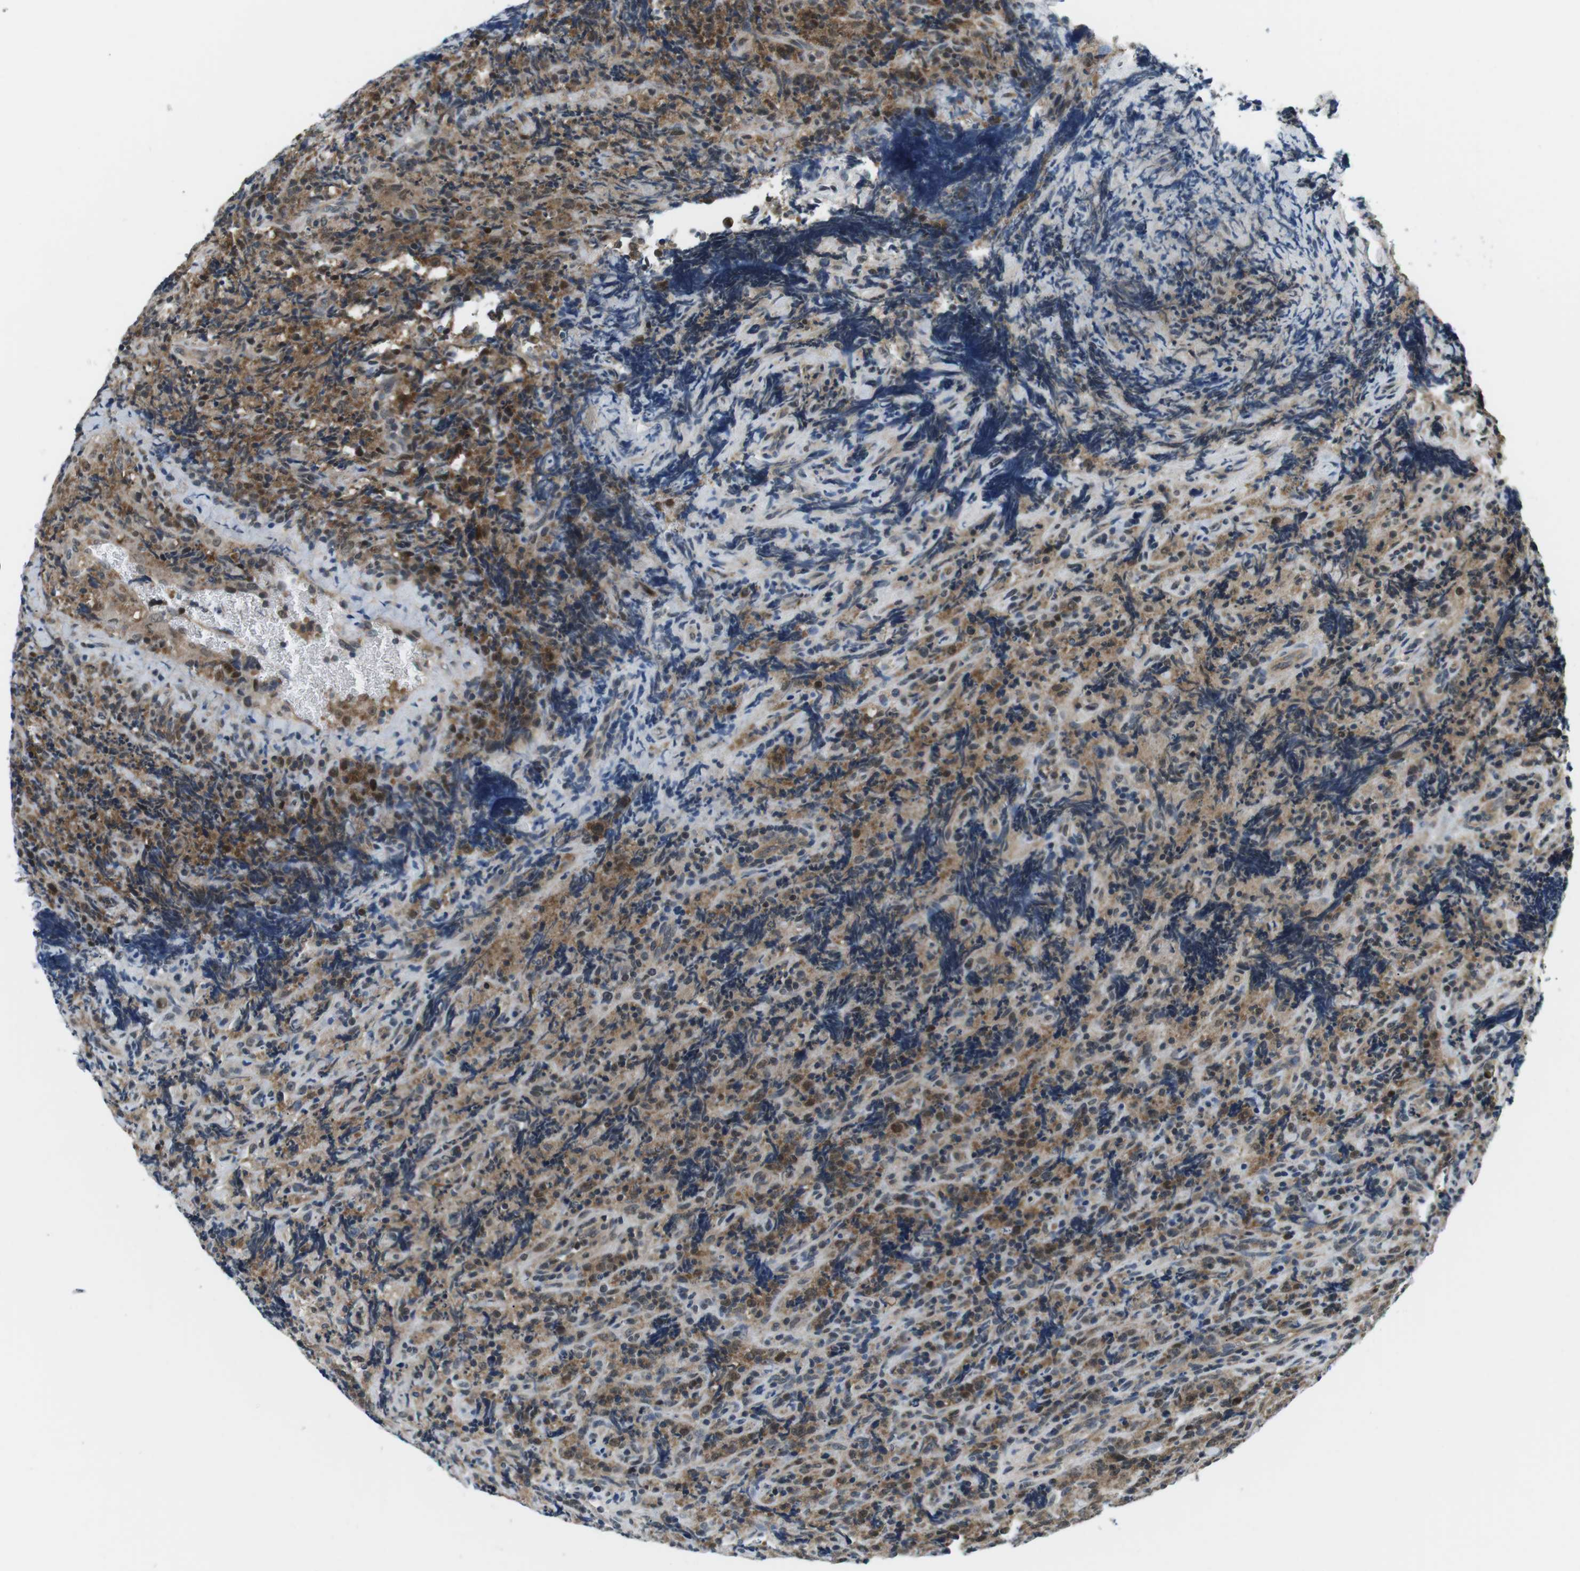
{"staining": {"intensity": "moderate", "quantity": "25%-75%", "location": "cytoplasmic/membranous,nuclear"}, "tissue": "lymphoma", "cell_type": "Tumor cells", "image_type": "cancer", "snomed": [{"axis": "morphology", "description": "Malignant lymphoma, non-Hodgkin's type, High grade"}, {"axis": "topography", "description": "Tonsil"}], "caption": "Immunohistochemistry of human lymphoma displays medium levels of moderate cytoplasmic/membranous and nuclear staining in about 25%-75% of tumor cells.", "gene": "CSNK2B", "patient": {"sex": "female", "age": 36}}